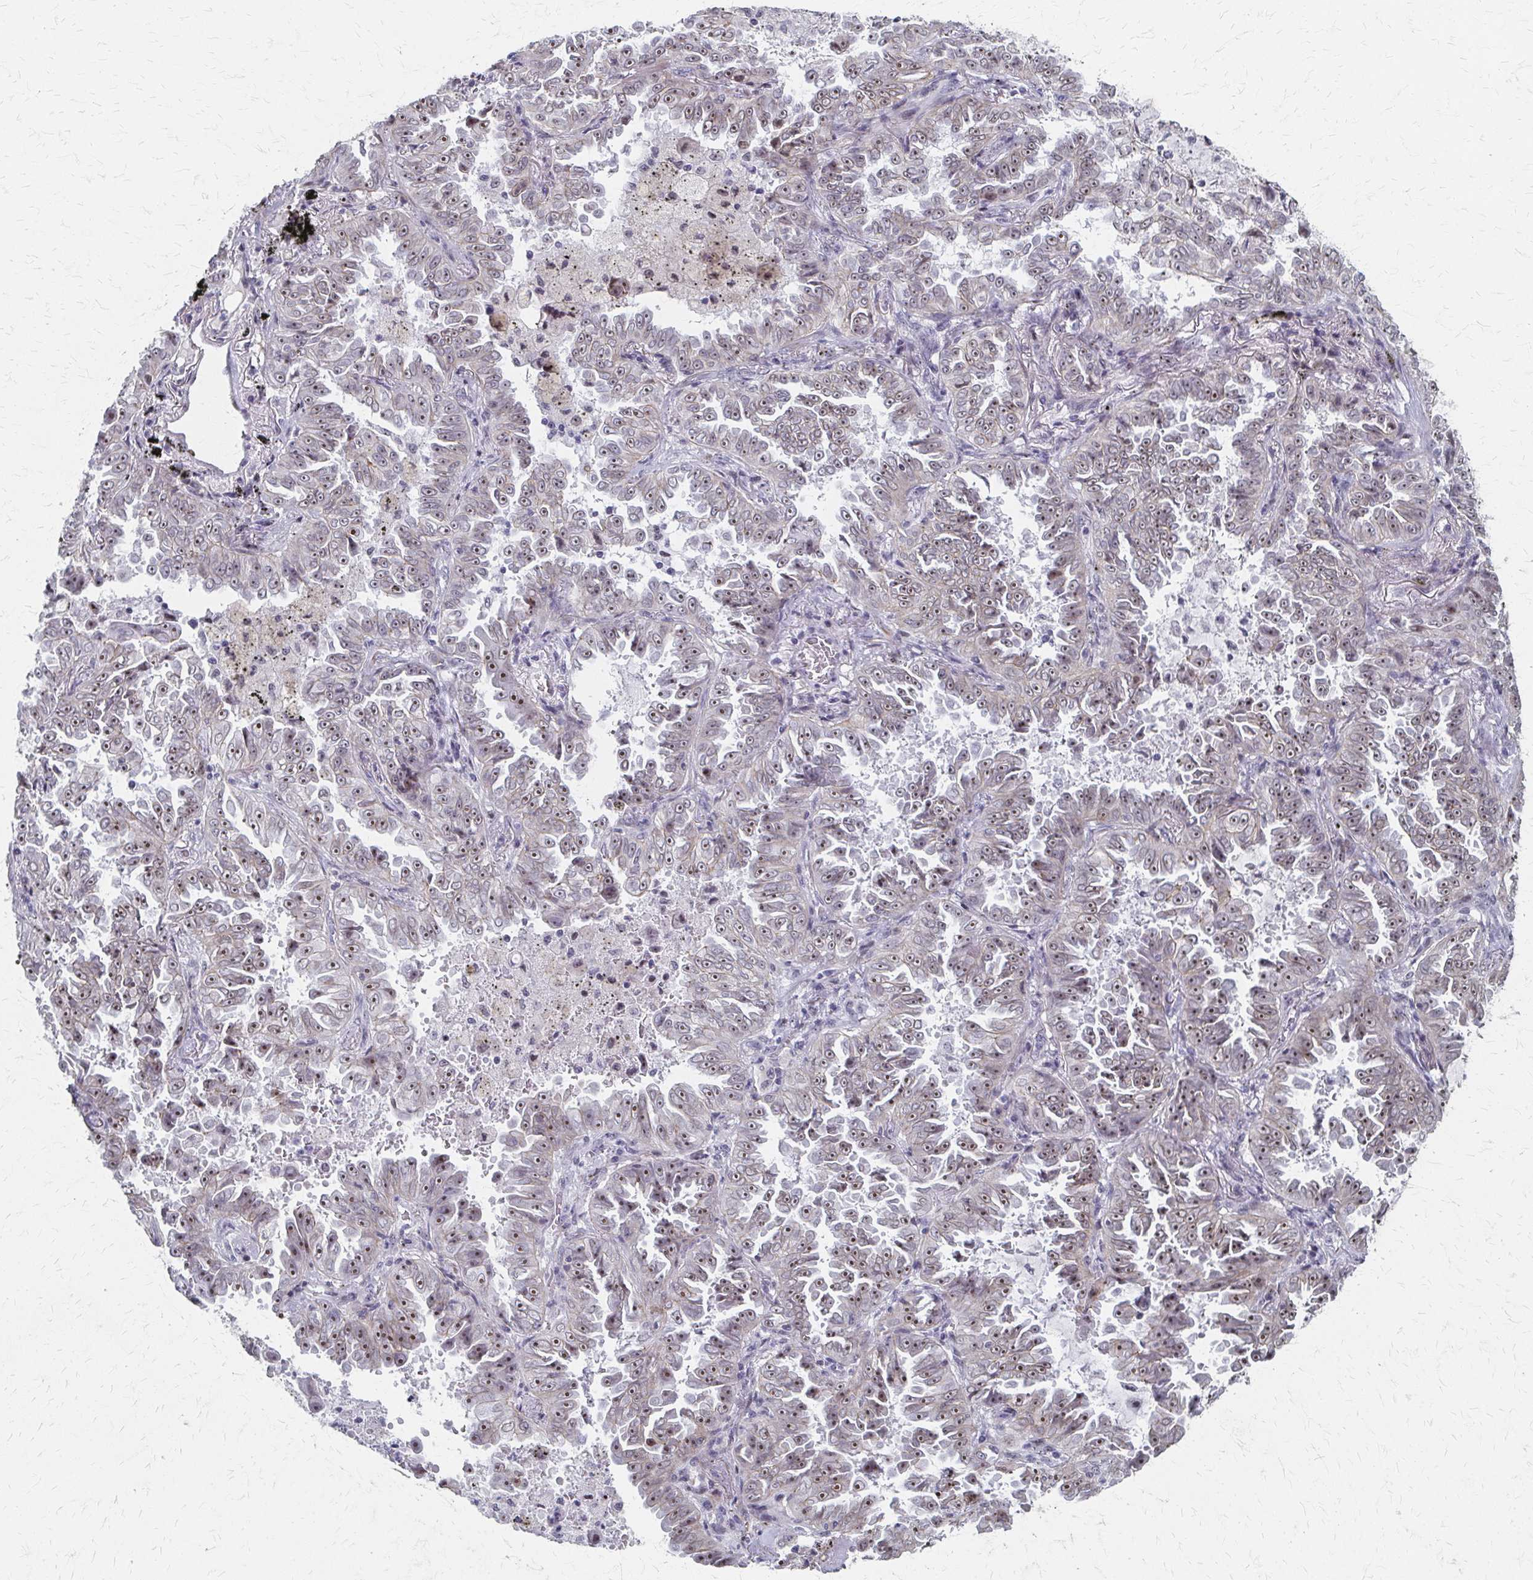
{"staining": {"intensity": "moderate", "quantity": ">75%", "location": "nuclear"}, "tissue": "lung cancer", "cell_type": "Tumor cells", "image_type": "cancer", "snomed": [{"axis": "morphology", "description": "Adenocarcinoma, NOS"}, {"axis": "topography", "description": "Lung"}], "caption": "This photomicrograph shows lung cancer stained with immunohistochemistry to label a protein in brown. The nuclear of tumor cells show moderate positivity for the protein. Nuclei are counter-stained blue.", "gene": "PES1", "patient": {"sex": "female", "age": 52}}